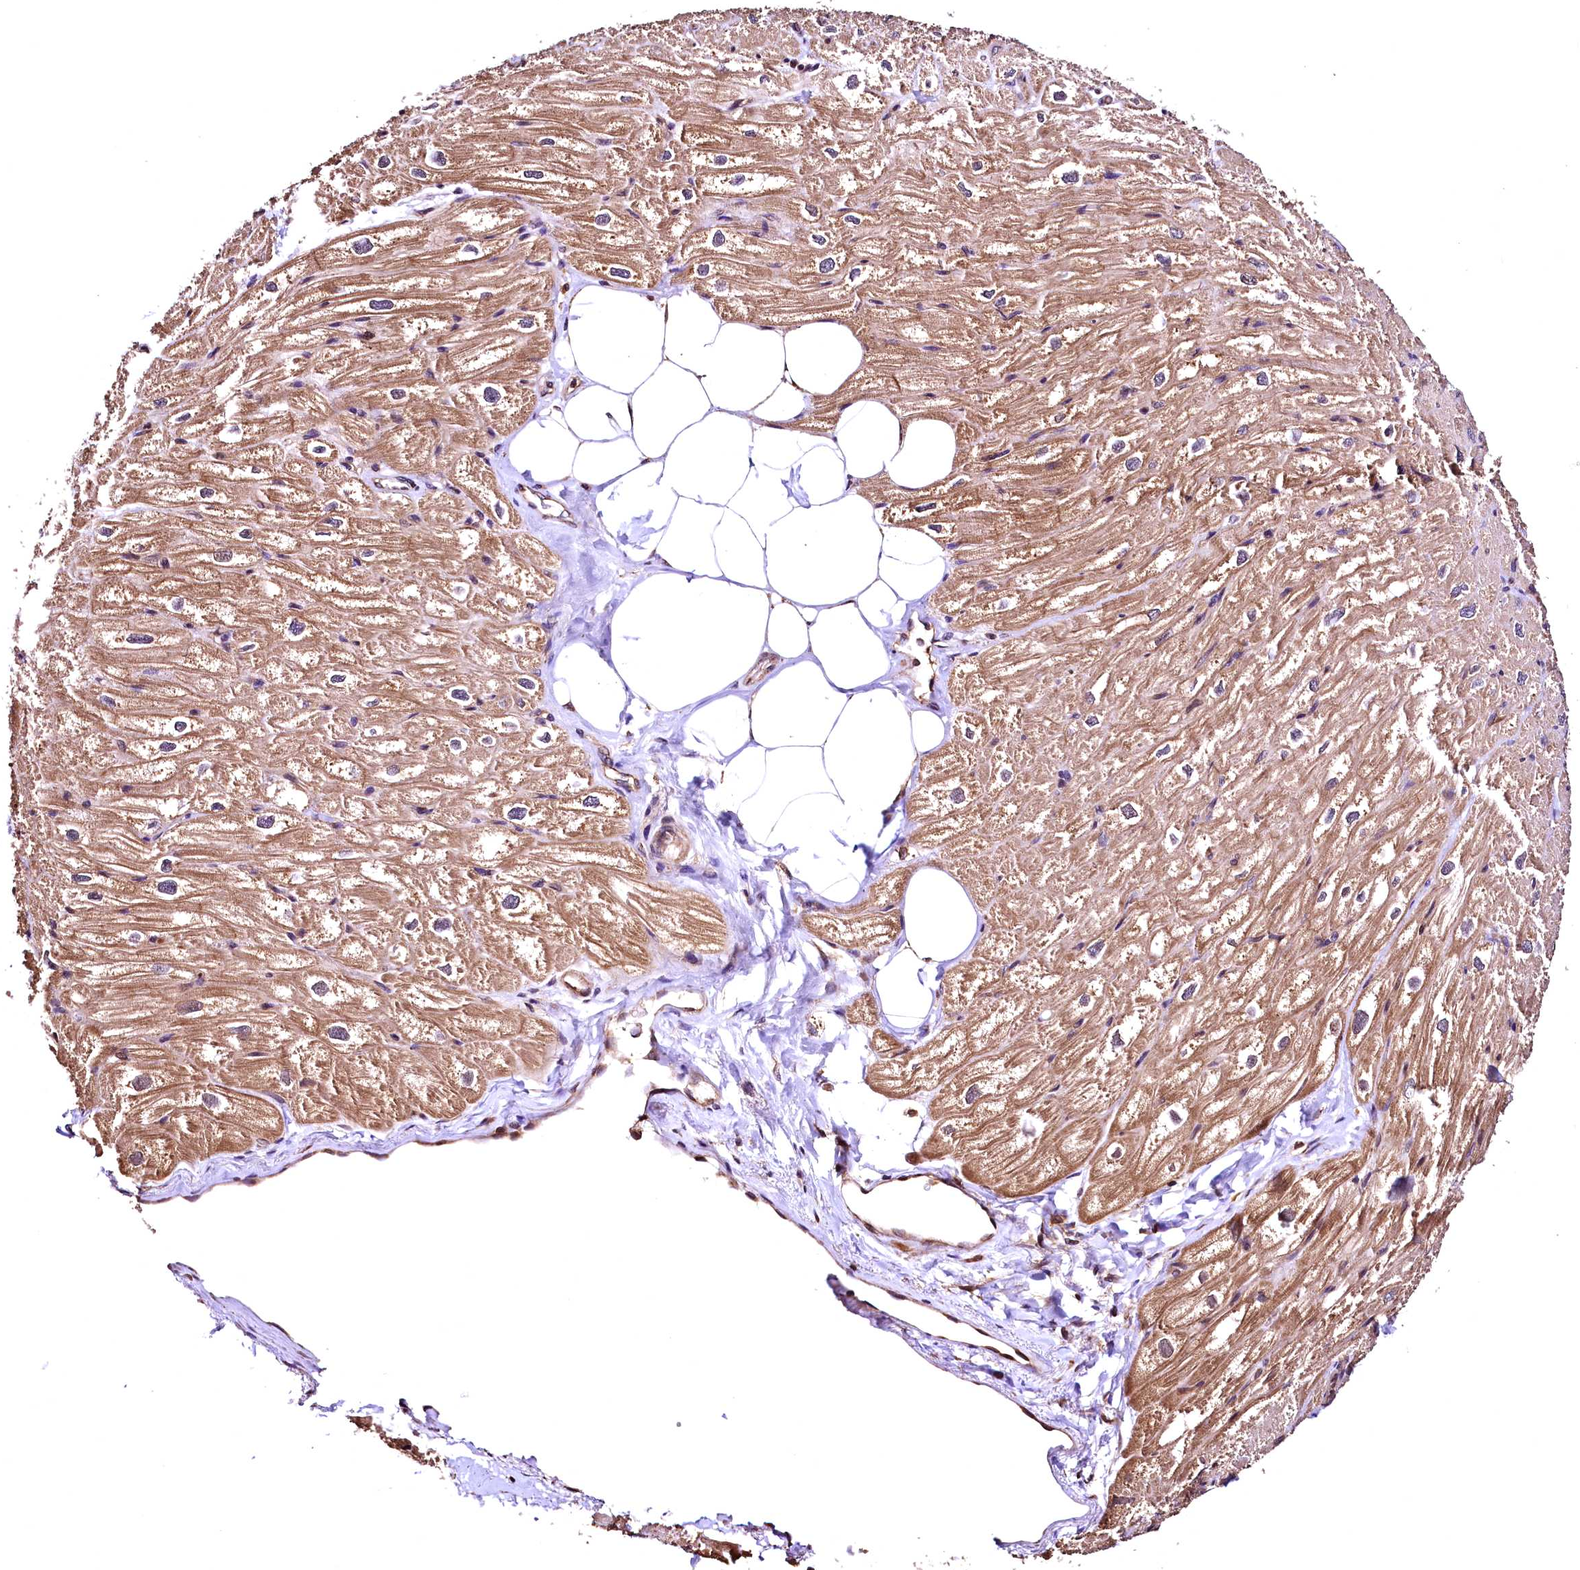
{"staining": {"intensity": "strong", "quantity": ">75%", "location": "cytoplasmic/membranous"}, "tissue": "heart muscle", "cell_type": "Cardiomyocytes", "image_type": "normal", "snomed": [{"axis": "morphology", "description": "Normal tissue, NOS"}, {"axis": "topography", "description": "Heart"}], "caption": "DAB immunohistochemical staining of benign human heart muscle shows strong cytoplasmic/membranous protein expression in approximately >75% of cardiomyocytes.", "gene": "LRSAM1", "patient": {"sex": "male", "age": 50}}